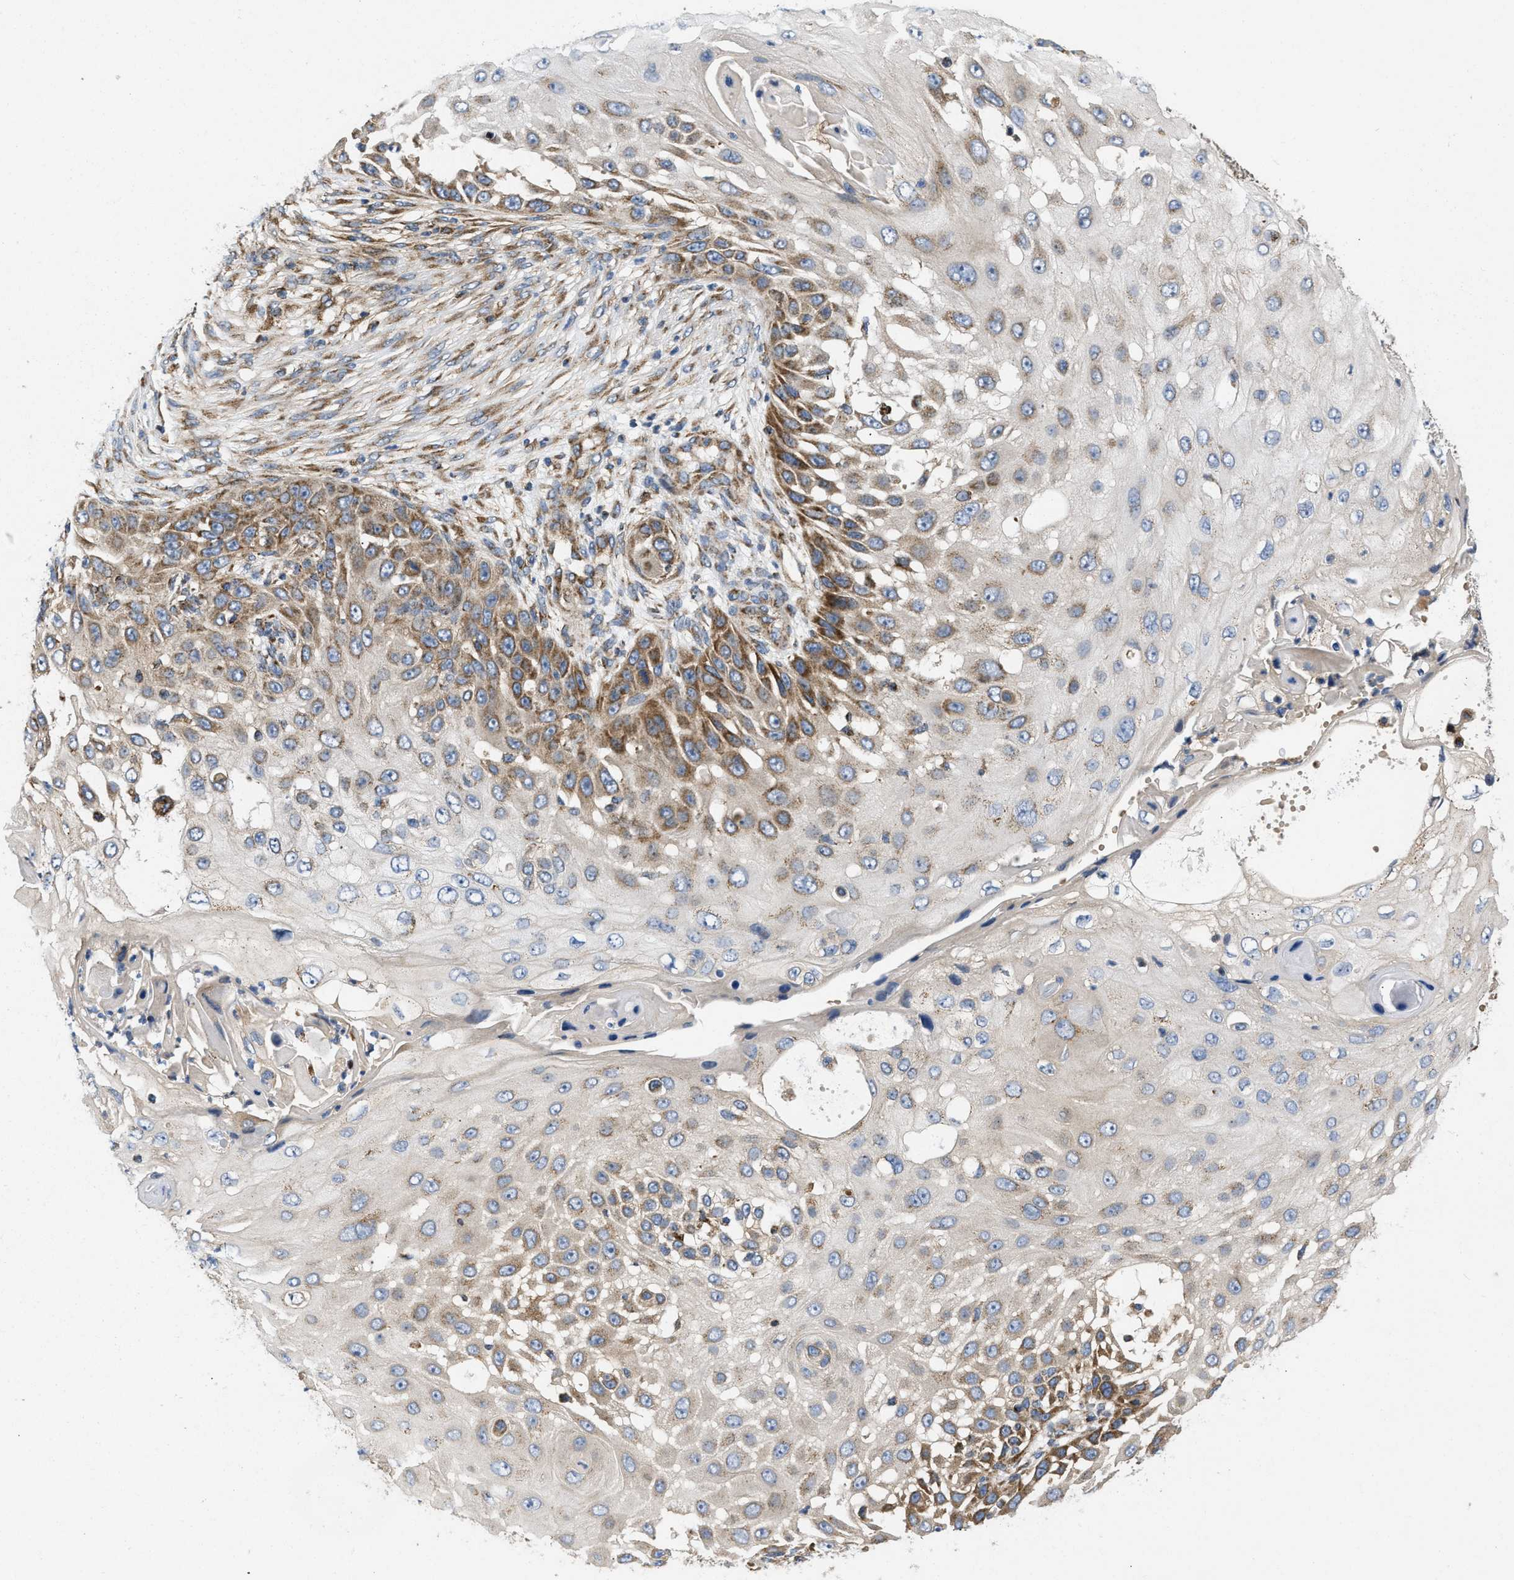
{"staining": {"intensity": "moderate", "quantity": ">75%", "location": "cytoplasmic/membranous"}, "tissue": "skin cancer", "cell_type": "Tumor cells", "image_type": "cancer", "snomed": [{"axis": "morphology", "description": "Squamous cell carcinoma, NOS"}, {"axis": "topography", "description": "Skin"}], "caption": "Protein expression analysis of human skin cancer reveals moderate cytoplasmic/membranous positivity in about >75% of tumor cells.", "gene": "OPTN", "patient": {"sex": "female", "age": 44}}